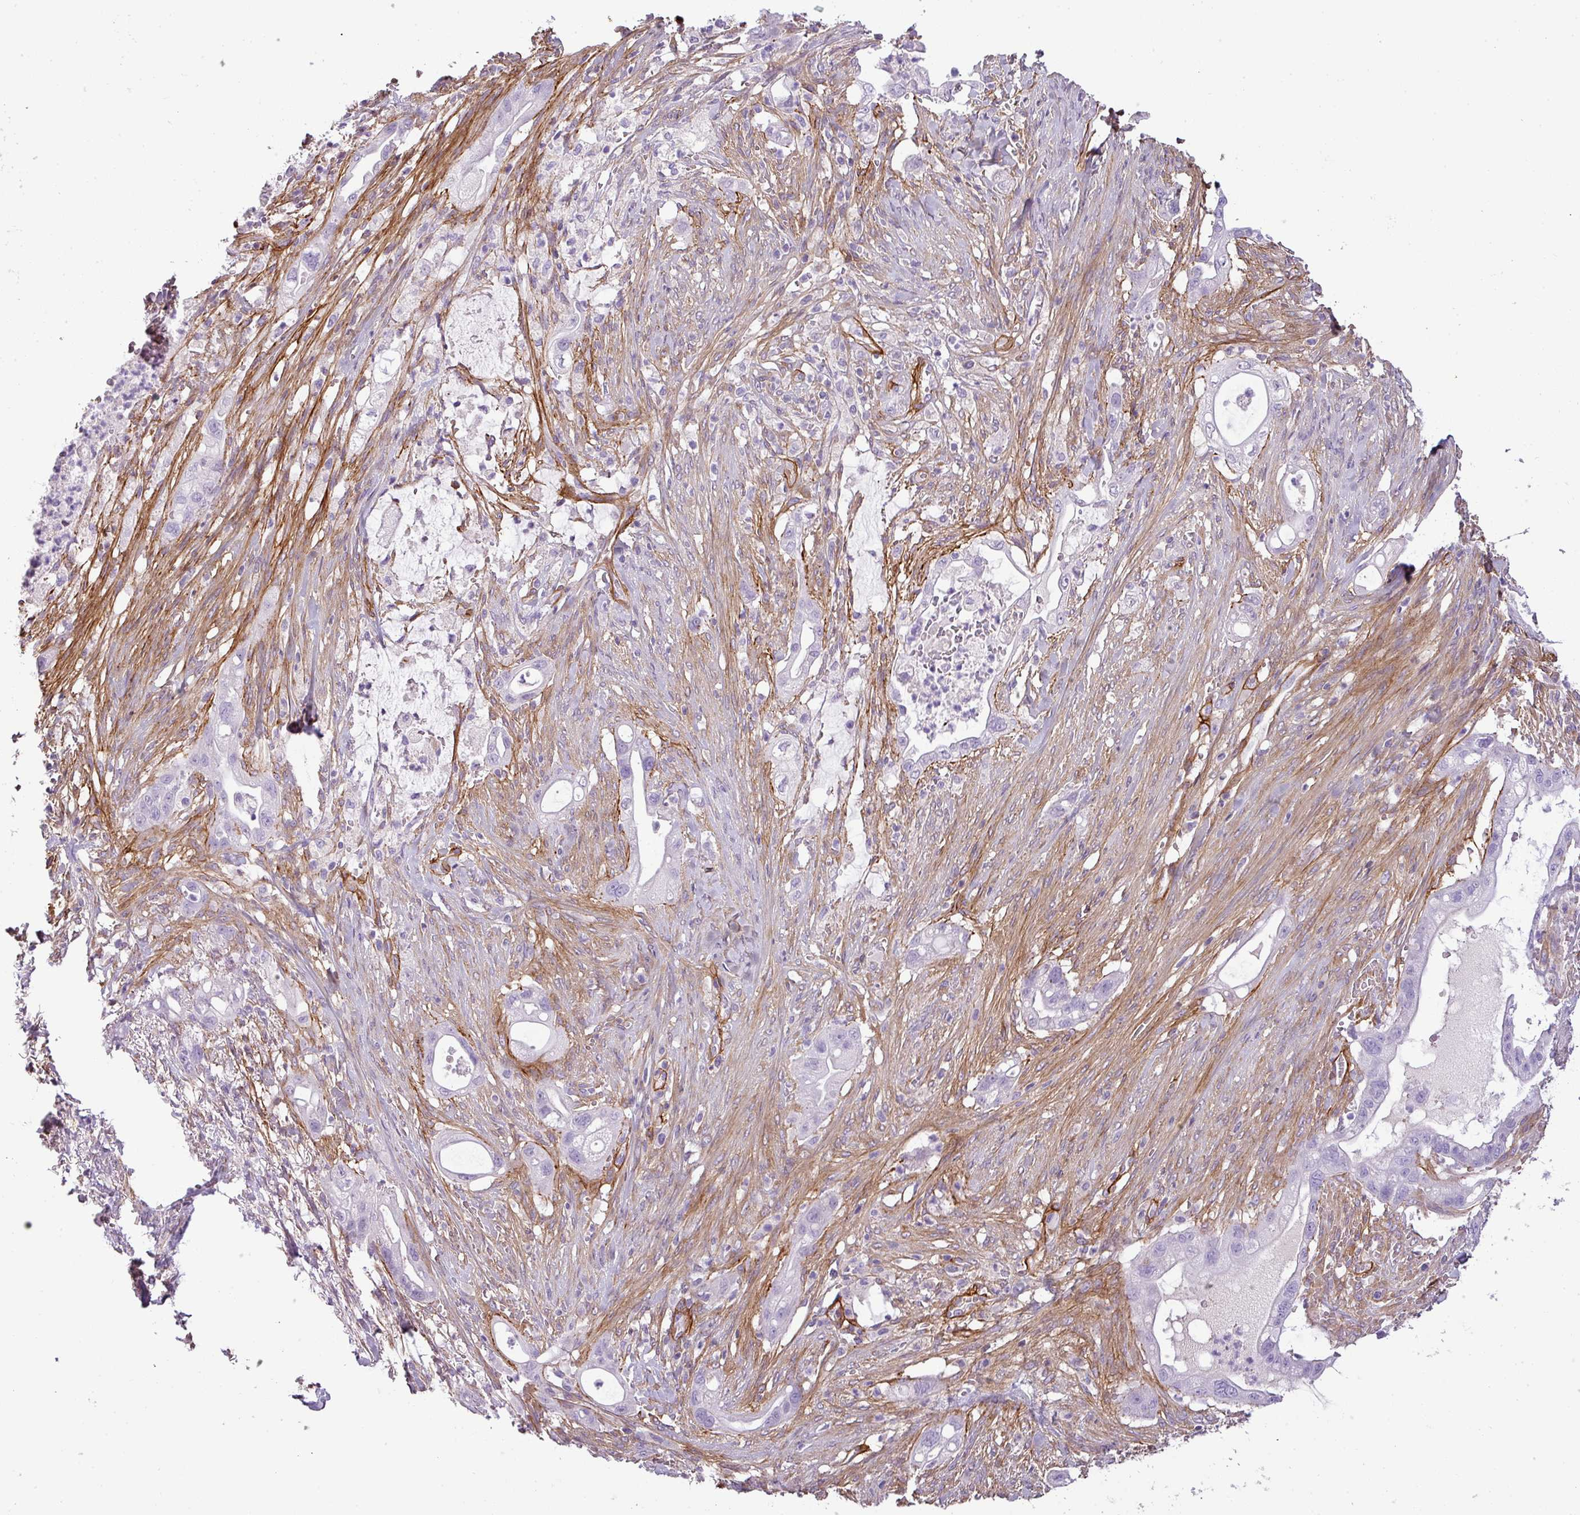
{"staining": {"intensity": "negative", "quantity": "none", "location": "none"}, "tissue": "pancreatic cancer", "cell_type": "Tumor cells", "image_type": "cancer", "snomed": [{"axis": "morphology", "description": "Adenocarcinoma, NOS"}, {"axis": "topography", "description": "Pancreas"}], "caption": "Immunohistochemistry (IHC) of human adenocarcinoma (pancreatic) demonstrates no positivity in tumor cells. Nuclei are stained in blue.", "gene": "PARD6G", "patient": {"sex": "male", "age": 44}}